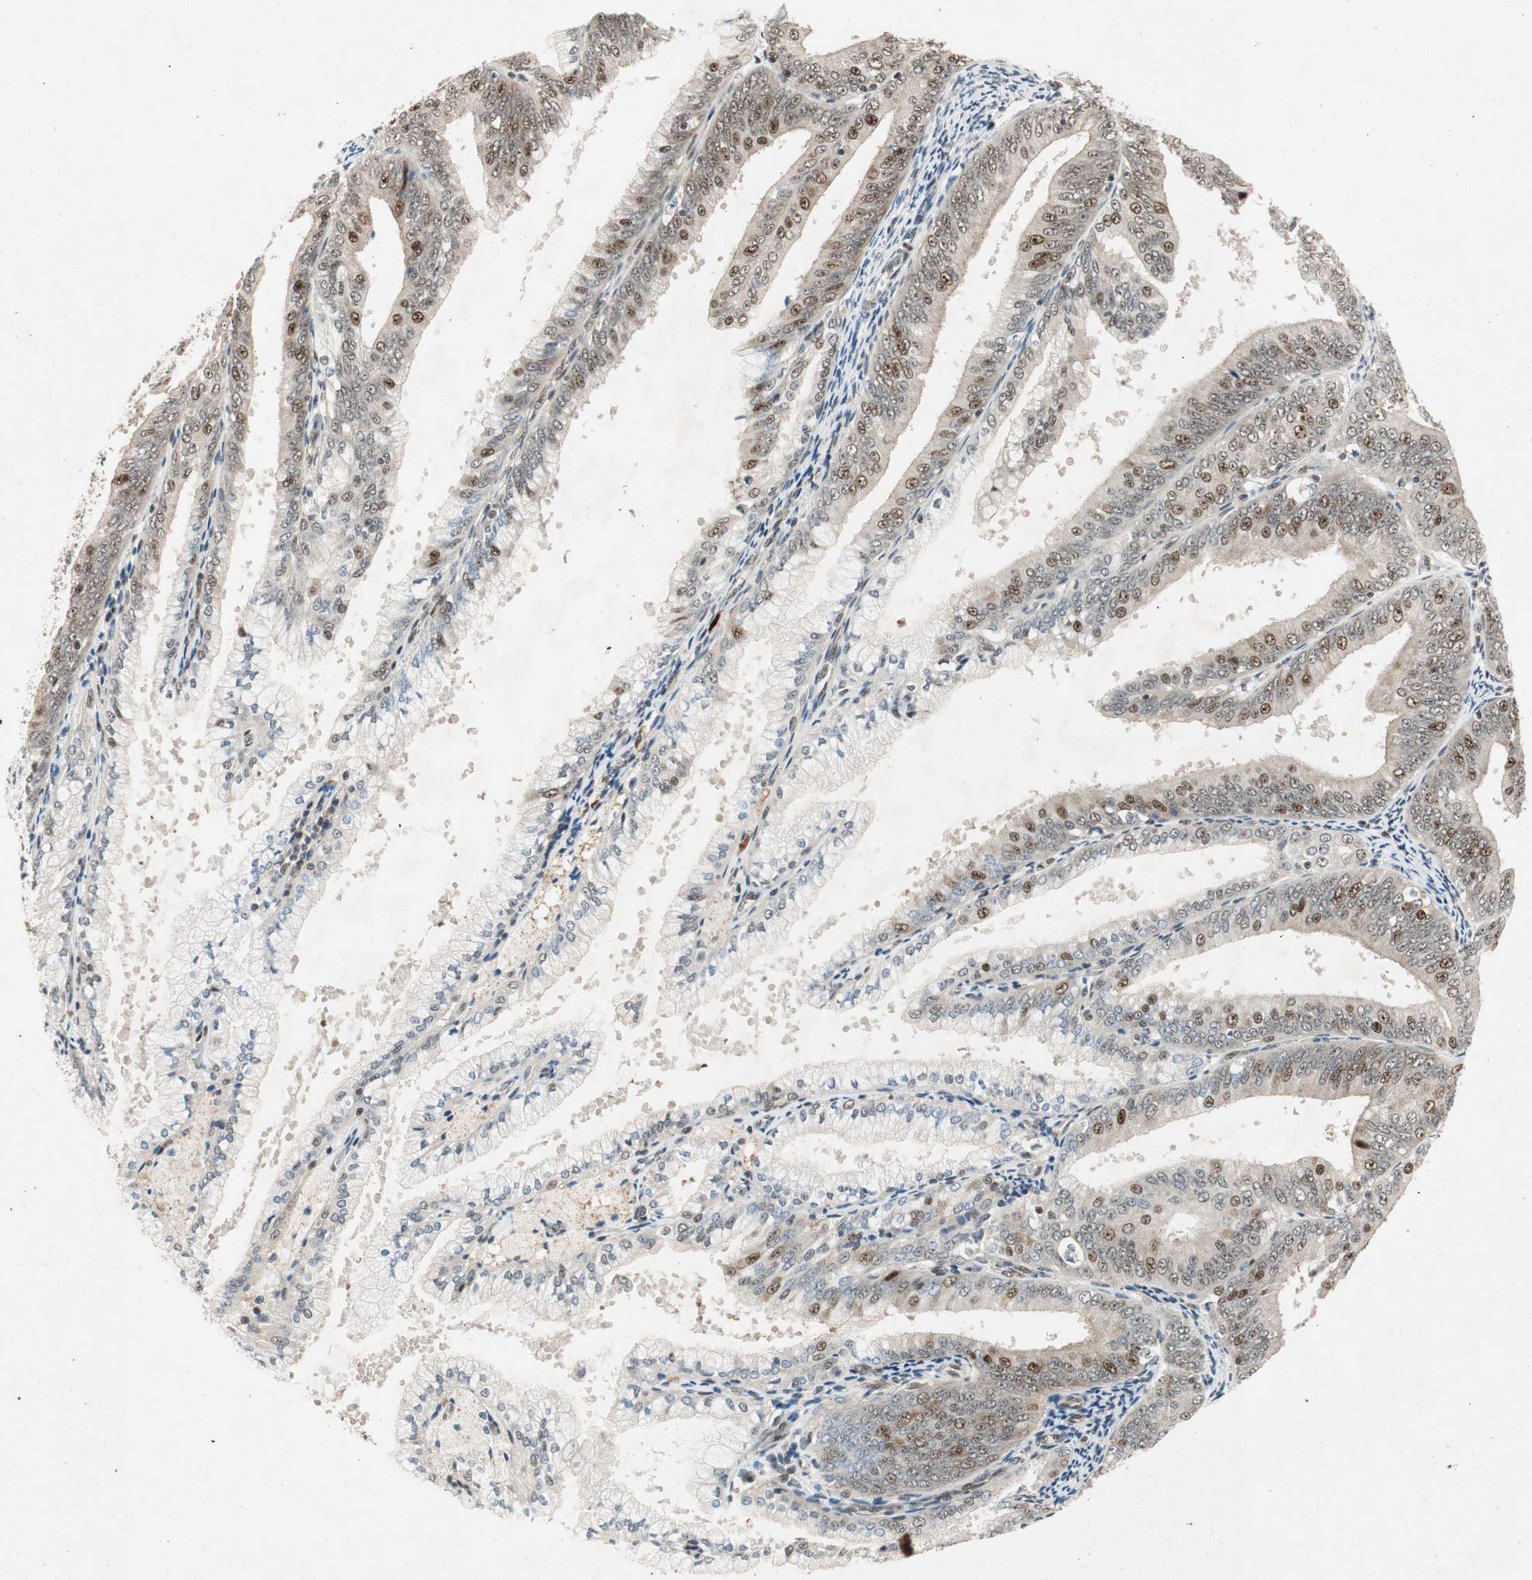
{"staining": {"intensity": "moderate", "quantity": "<25%", "location": "nuclear"}, "tissue": "endometrial cancer", "cell_type": "Tumor cells", "image_type": "cancer", "snomed": [{"axis": "morphology", "description": "Adenocarcinoma, NOS"}, {"axis": "topography", "description": "Endometrium"}], "caption": "High-magnification brightfield microscopy of adenocarcinoma (endometrial) stained with DAB (3,3'-diaminobenzidine) (brown) and counterstained with hematoxylin (blue). tumor cells exhibit moderate nuclear positivity is seen in about<25% of cells.", "gene": "NCBP3", "patient": {"sex": "female", "age": 63}}